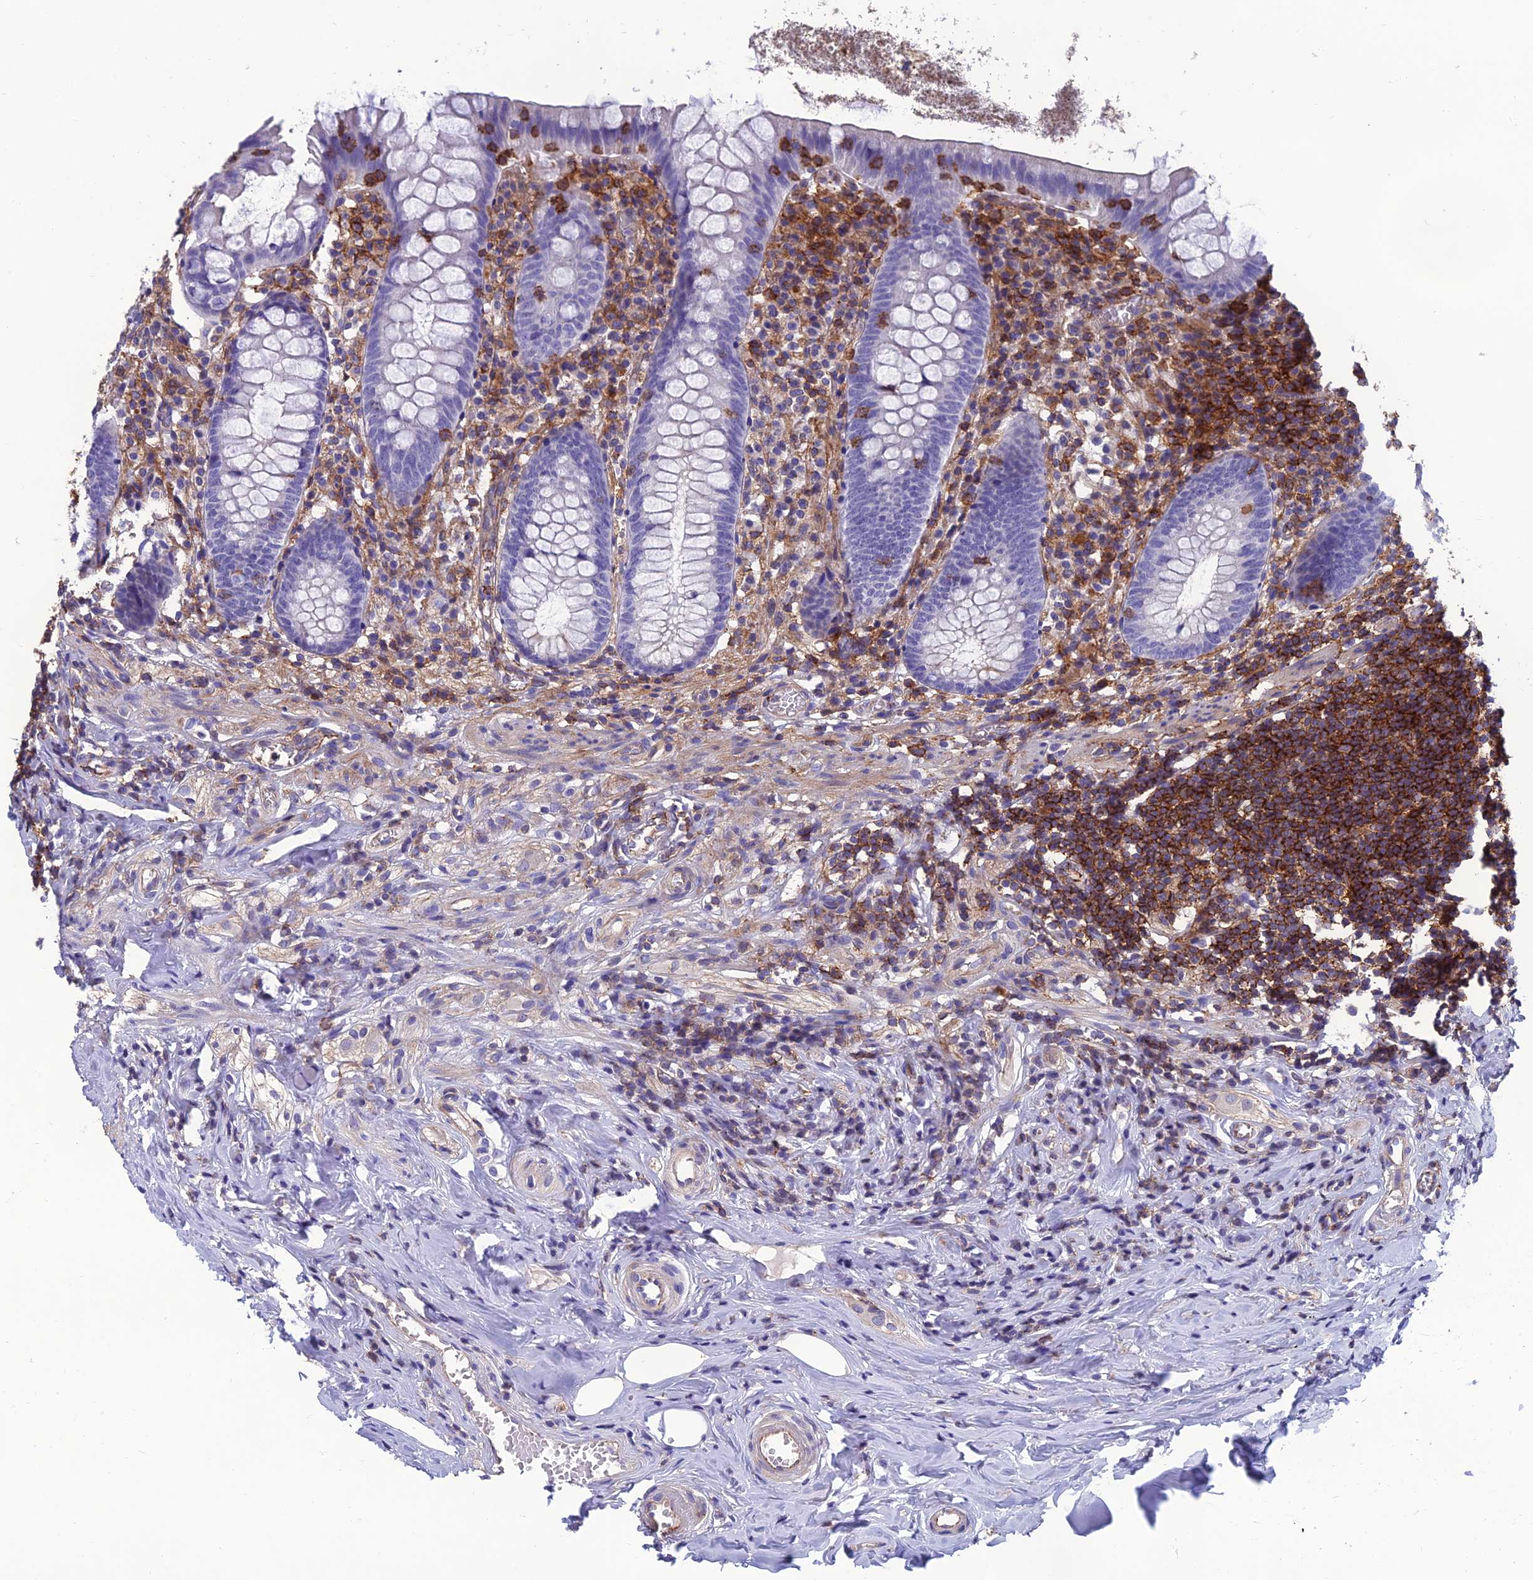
{"staining": {"intensity": "negative", "quantity": "none", "location": "none"}, "tissue": "appendix", "cell_type": "Glandular cells", "image_type": "normal", "snomed": [{"axis": "morphology", "description": "Normal tissue, NOS"}, {"axis": "topography", "description": "Appendix"}], "caption": "IHC of normal human appendix exhibits no staining in glandular cells. (DAB IHC with hematoxylin counter stain).", "gene": "PPP1R18", "patient": {"sex": "female", "age": 51}}